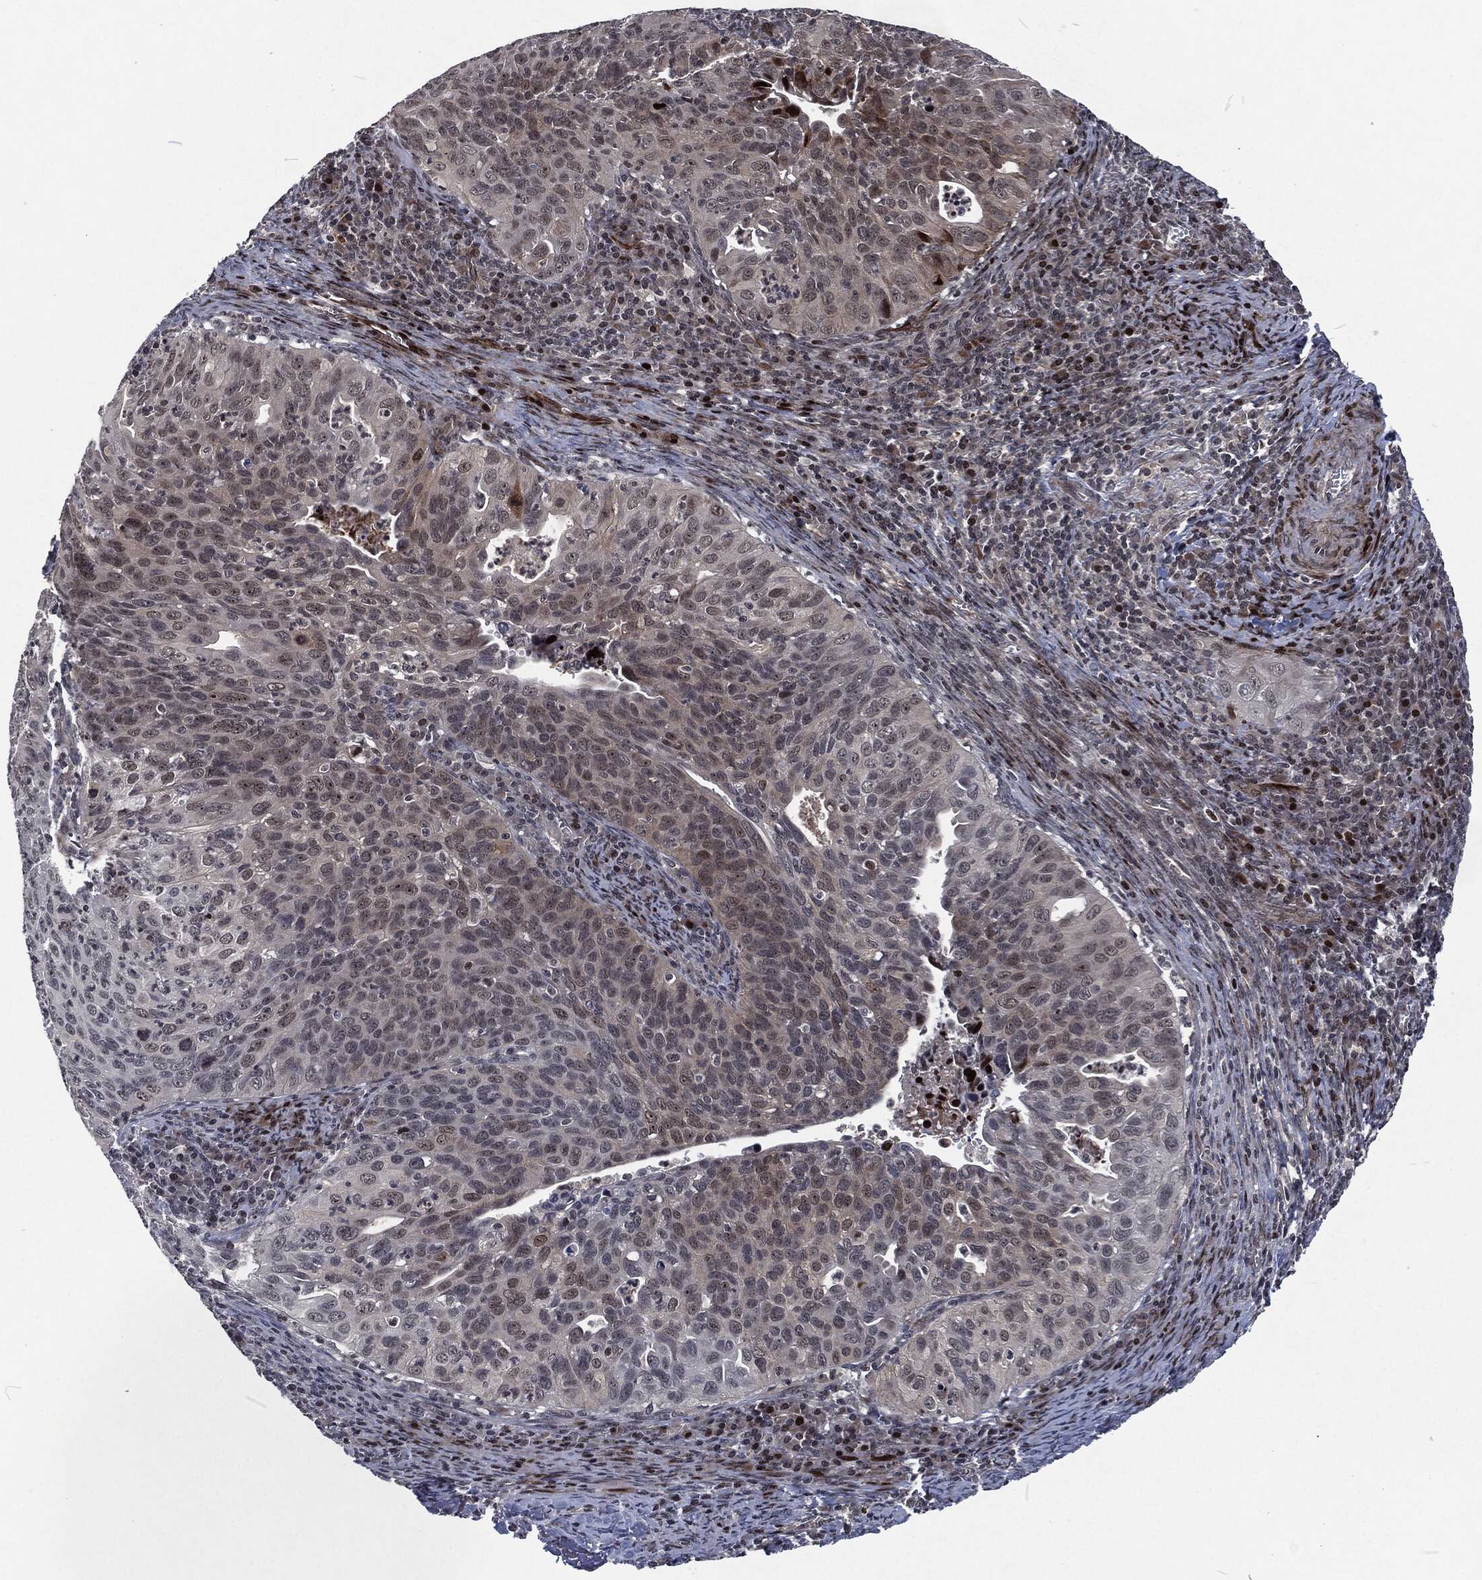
{"staining": {"intensity": "negative", "quantity": "none", "location": "none"}, "tissue": "cervical cancer", "cell_type": "Tumor cells", "image_type": "cancer", "snomed": [{"axis": "morphology", "description": "Squamous cell carcinoma, NOS"}, {"axis": "topography", "description": "Cervix"}], "caption": "Tumor cells are negative for brown protein staining in cervical cancer.", "gene": "EGFR", "patient": {"sex": "female", "age": 26}}